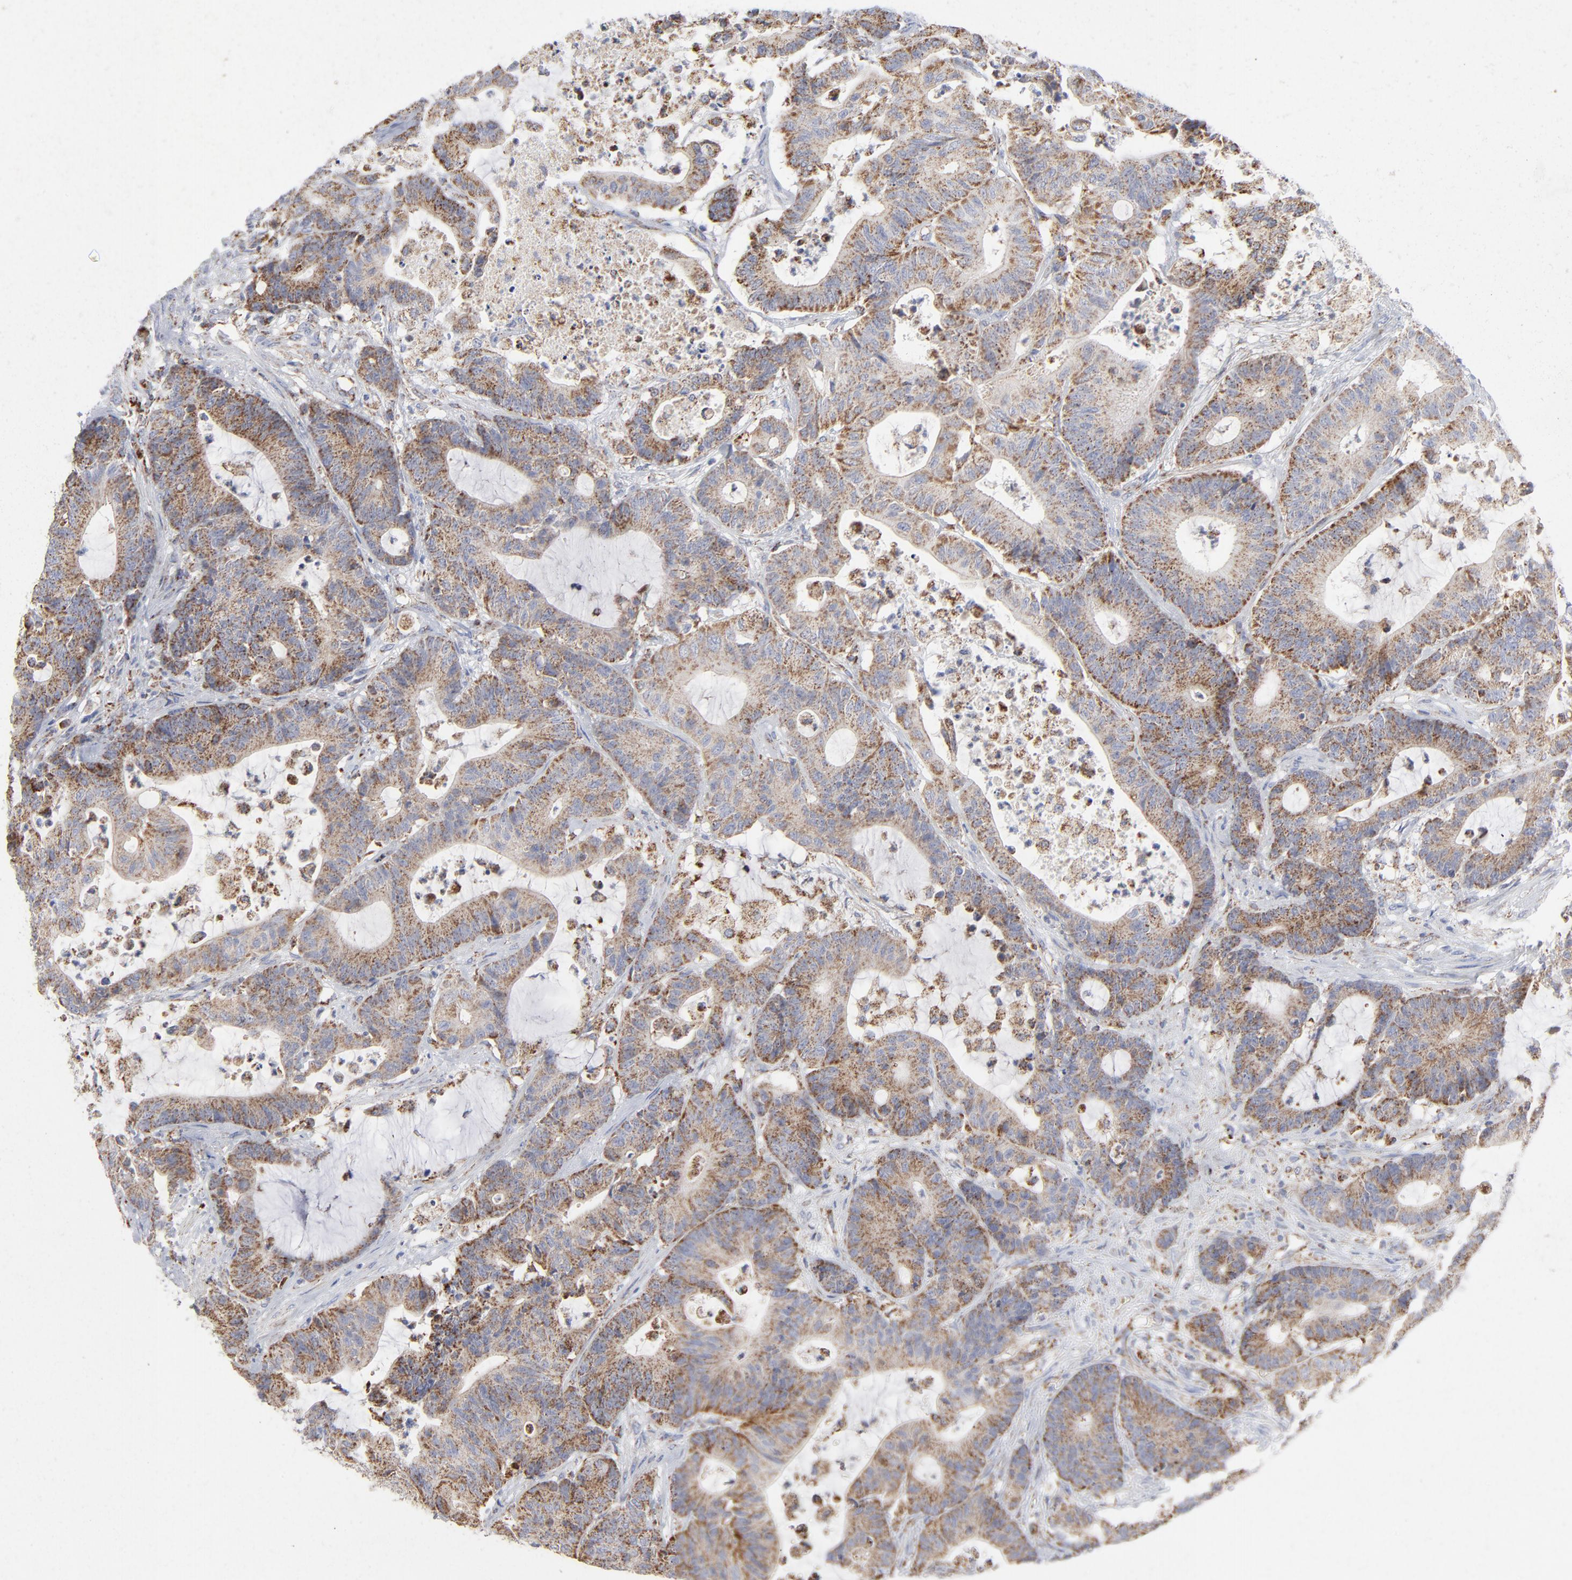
{"staining": {"intensity": "moderate", "quantity": ">75%", "location": "cytoplasmic/membranous"}, "tissue": "colorectal cancer", "cell_type": "Tumor cells", "image_type": "cancer", "snomed": [{"axis": "morphology", "description": "Adenocarcinoma, NOS"}, {"axis": "topography", "description": "Colon"}], "caption": "Protein expression by IHC demonstrates moderate cytoplasmic/membranous positivity in about >75% of tumor cells in adenocarcinoma (colorectal).", "gene": "ASB3", "patient": {"sex": "female", "age": 84}}